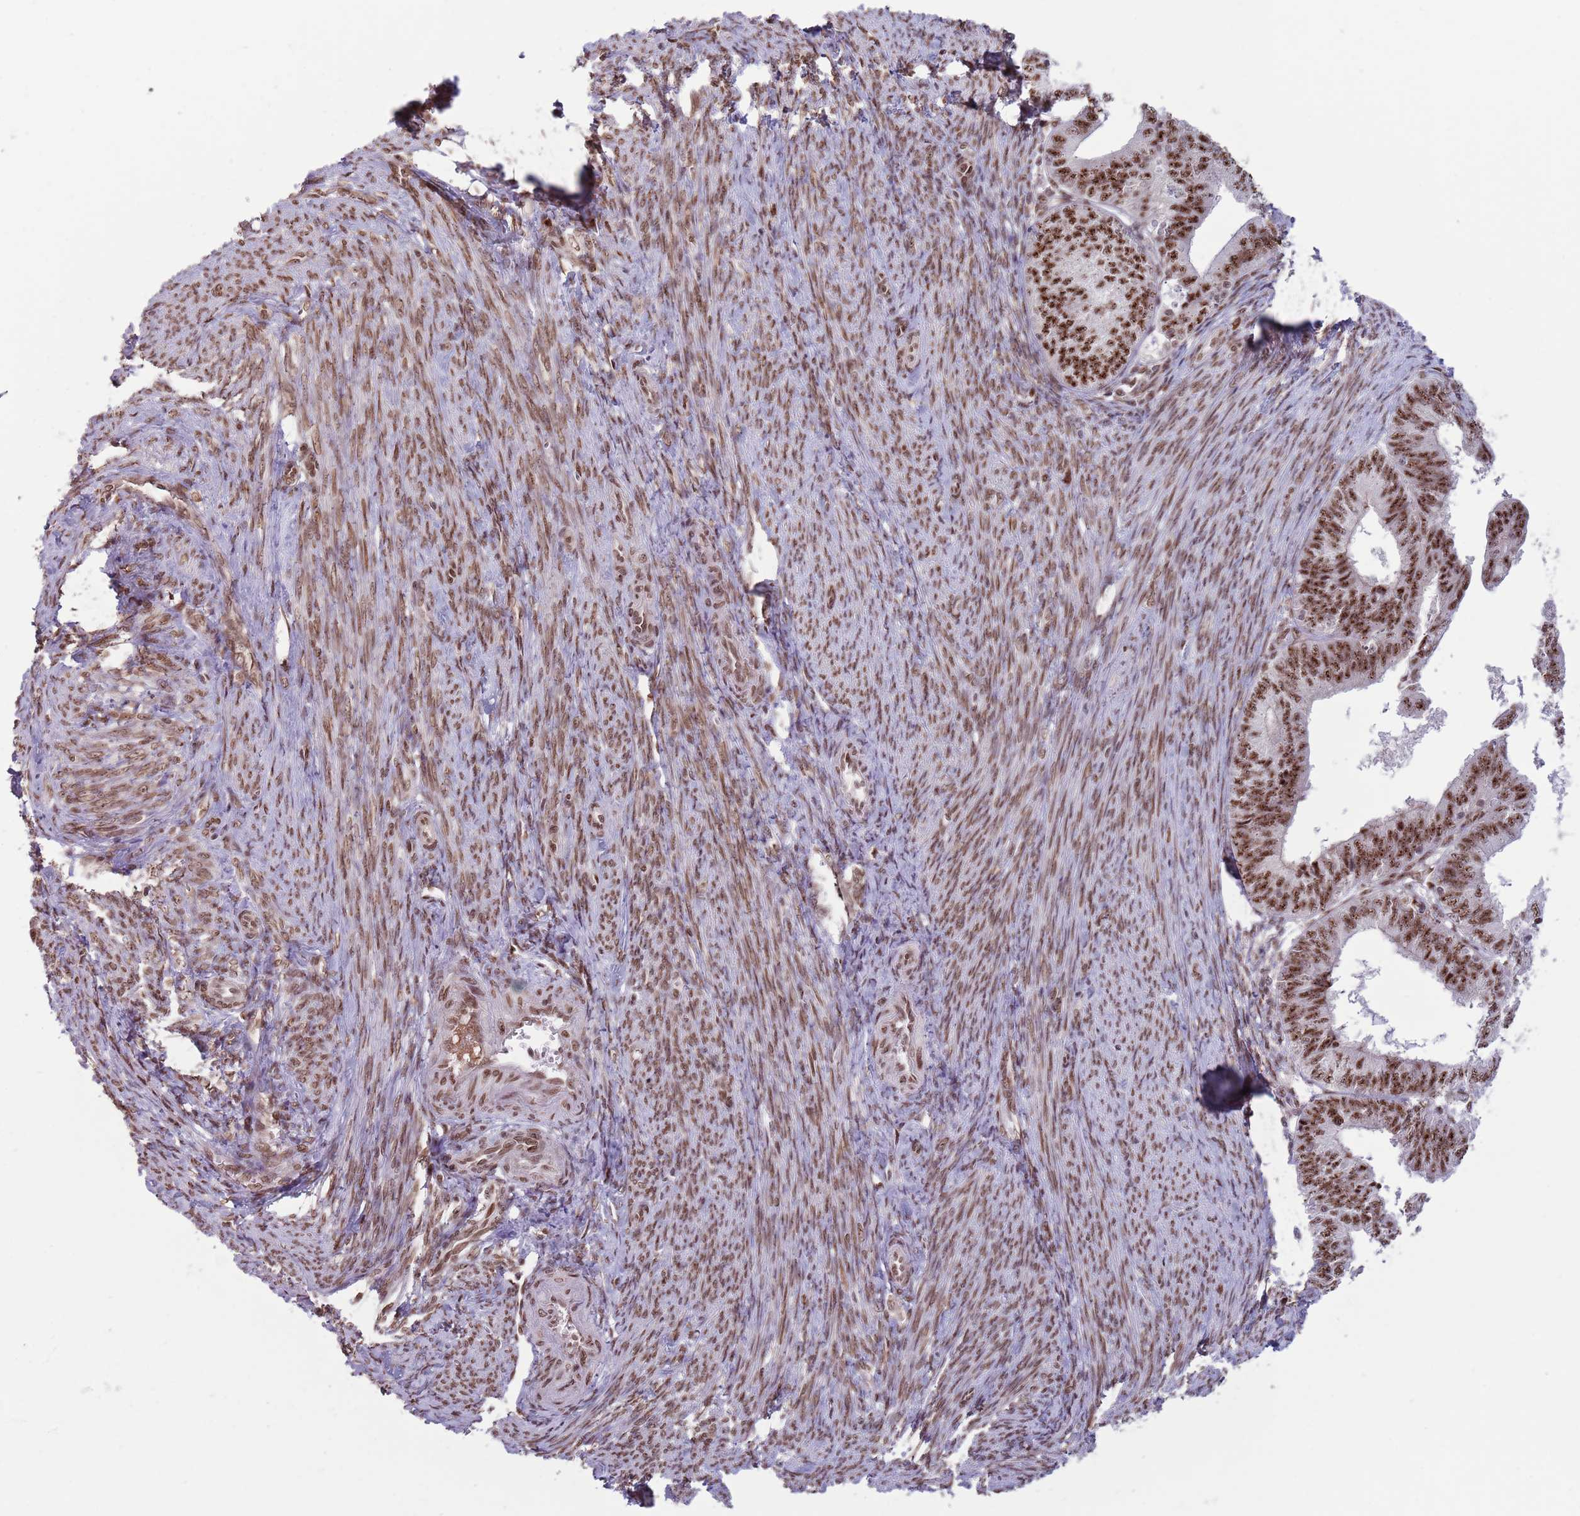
{"staining": {"intensity": "strong", "quantity": ">75%", "location": "nuclear"}, "tissue": "endometrial cancer", "cell_type": "Tumor cells", "image_type": "cancer", "snomed": [{"axis": "morphology", "description": "Adenocarcinoma, NOS"}, {"axis": "topography", "description": "Endometrium"}], "caption": "A high-resolution histopathology image shows IHC staining of adenocarcinoma (endometrial), which demonstrates strong nuclear positivity in about >75% of tumor cells.", "gene": "SIPA1L3", "patient": {"sex": "female", "age": 56}}